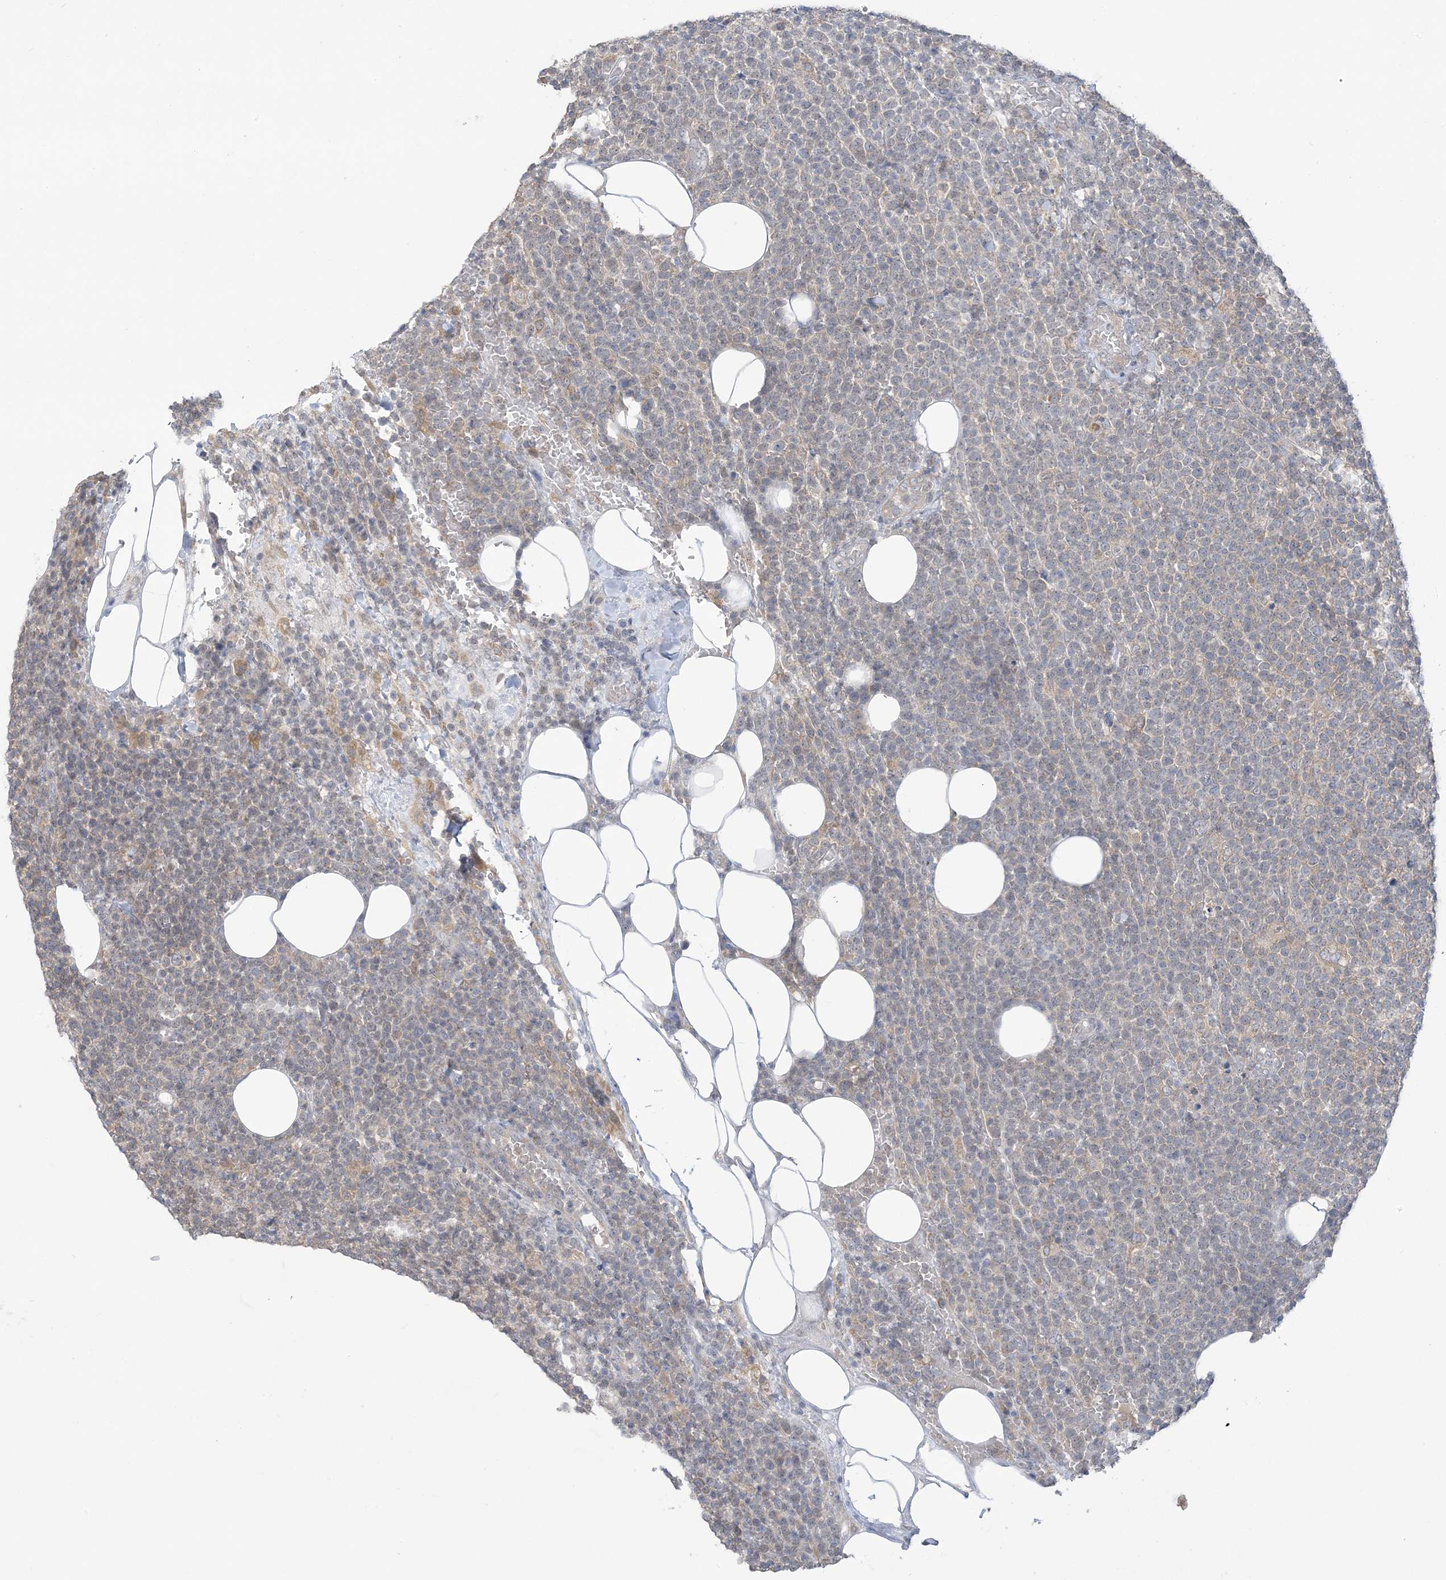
{"staining": {"intensity": "negative", "quantity": "none", "location": "none"}, "tissue": "lymphoma", "cell_type": "Tumor cells", "image_type": "cancer", "snomed": [{"axis": "morphology", "description": "Malignant lymphoma, non-Hodgkin's type, High grade"}, {"axis": "topography", "description": "Lymph node"}], "caption": "Tumor cells are negative for protein expression in human lymphoma.", "gene": "EEFSEC", "patient": {"sex": "male", "age": 61}}